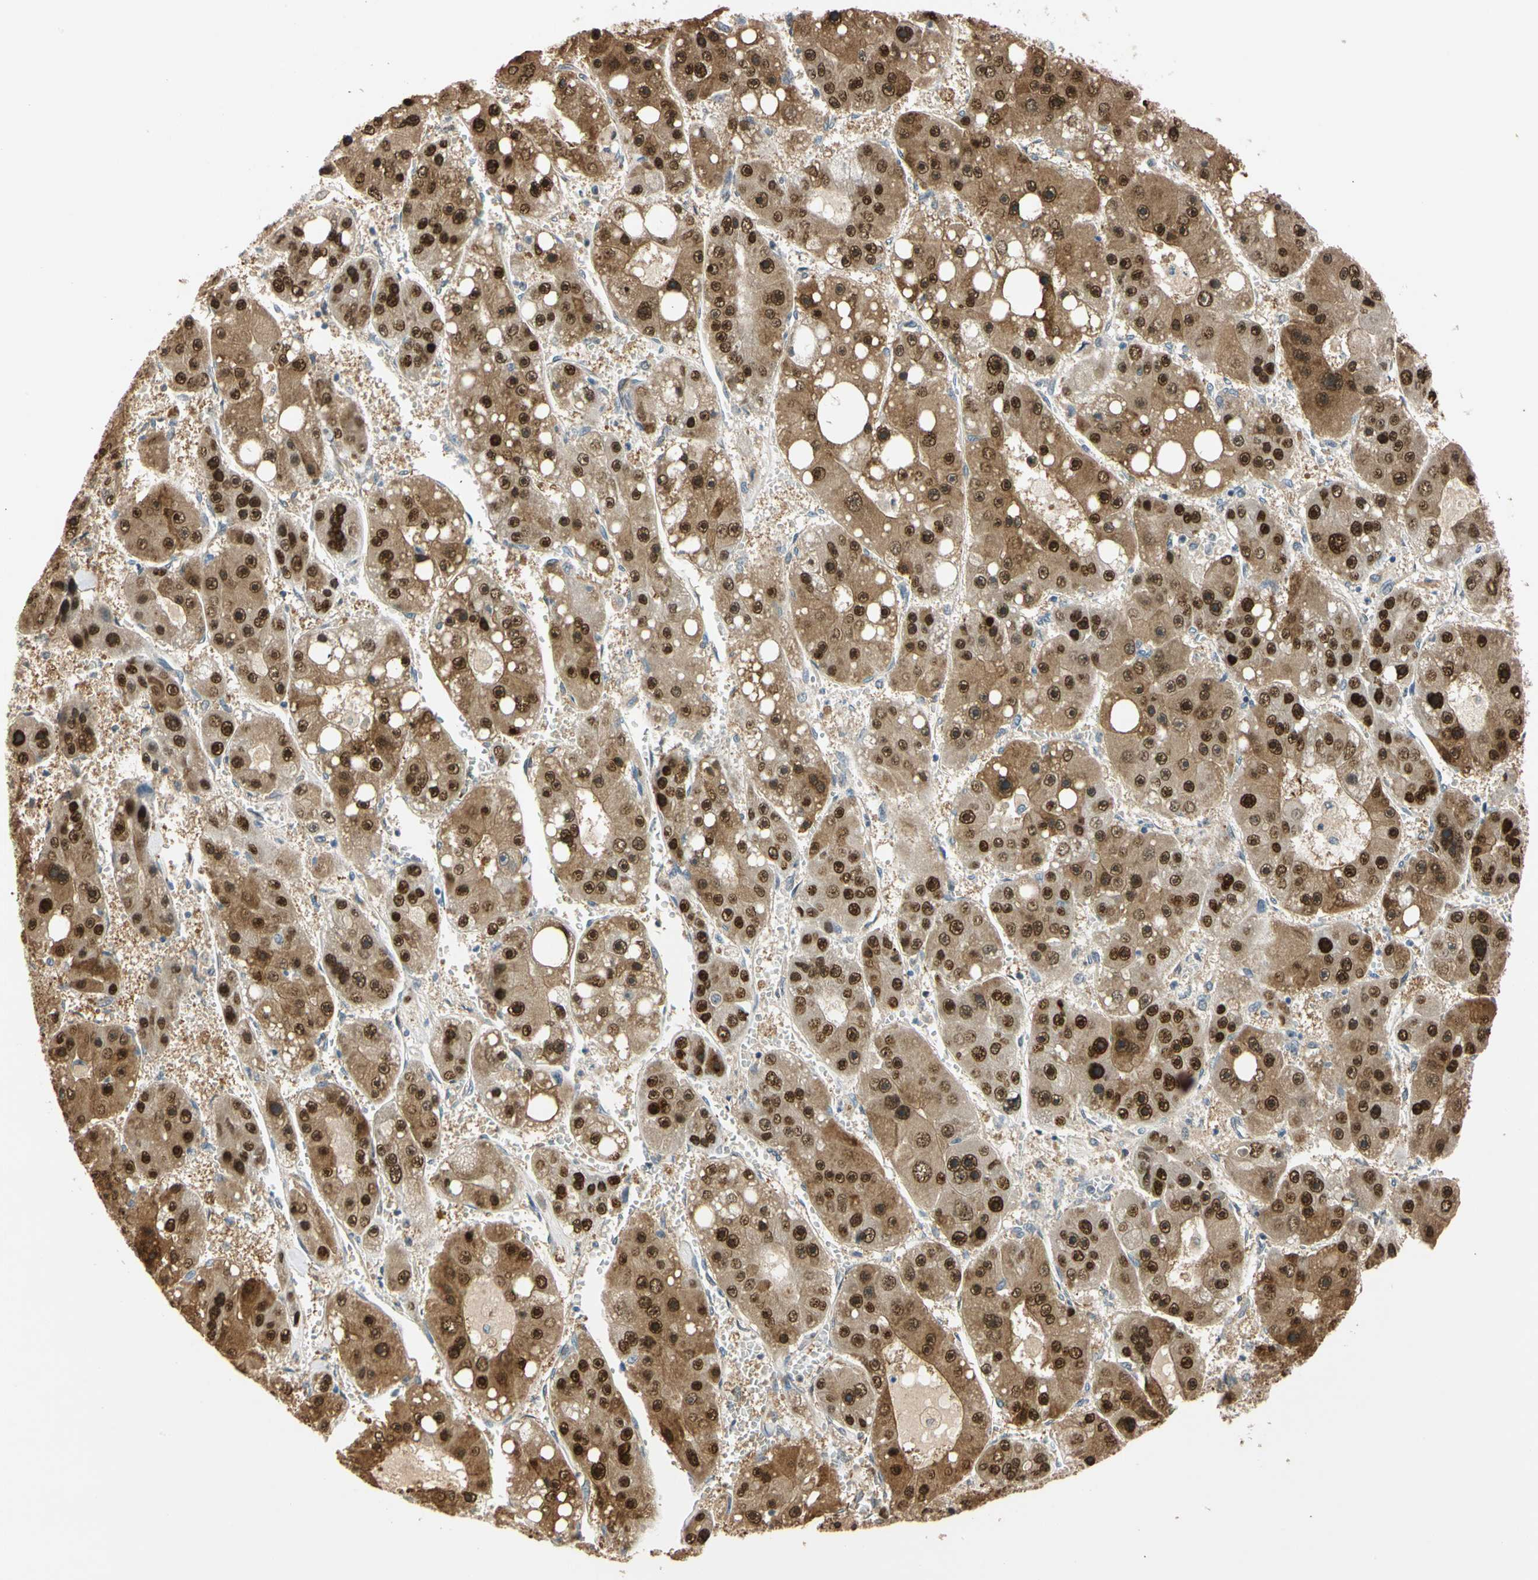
{"staining": {"intensity": "strong", "quantity": ">75%", "location": "cytoplasmic/membranous,nuclear"}, "tissue": "liver cancer", "cell_type": "Tumor cells", "image_type": "cancer", "snomed": [{"axis": "morphology", "description": "Carcinoma, Hepatocellular, NOS"}, {"axis": "topography", "description": "Liver"}], "caption": "Immunohistochemistry (IHC) micrograph of neoplastic tissue: human hepatocellular carcinoma (liver) stained using immunohistochemistry (IHC) shows high levels of strong protein expression localized specifically in the cytoplasmic/membranous and nuclear of tumor cells, appearing as a cytoplasmic/membranous and nuclear brown color.", "gene": "RIOX2", "patient": {"sex": "female", "age": 61}}